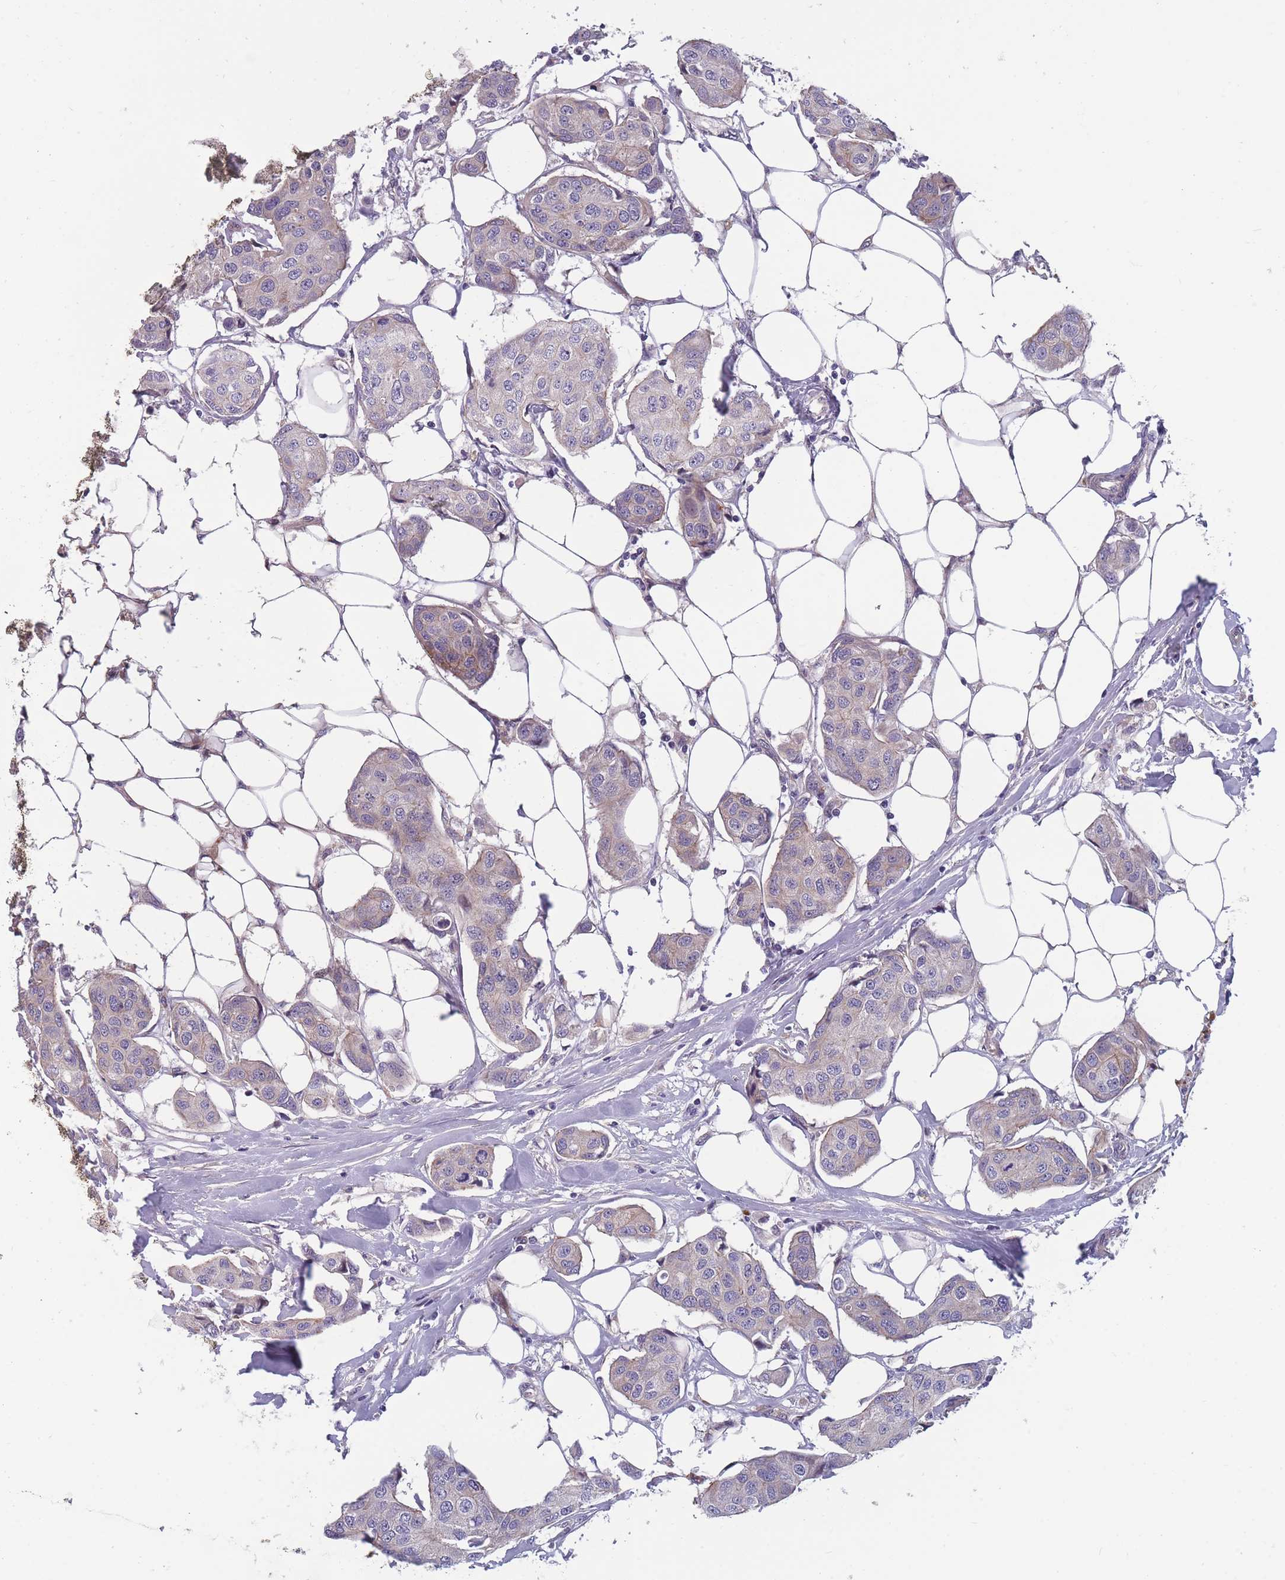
{"staining": {"intensity": "moderate", "quantity": "<25%", "location": "cytoplasmic/membranous"}, "tissue": "breast cancer", "cell_type": "Tumor cells", "image_type": "cancer", "snomed": [{"axis": "morphology", "description": "Duct carcinoma"}, {"axis": "topography", "description": "Breast"}, {"axis": "topography", "description": "Lymph node"}], "caption": "Human breast cancer stained with a brown dye exhibits moderate cytoplasmic/membranous positive staining in approximately <25% of tumor cells.", "gene": "FAM83F", "patient": {"sex": "female", "age": 80}}